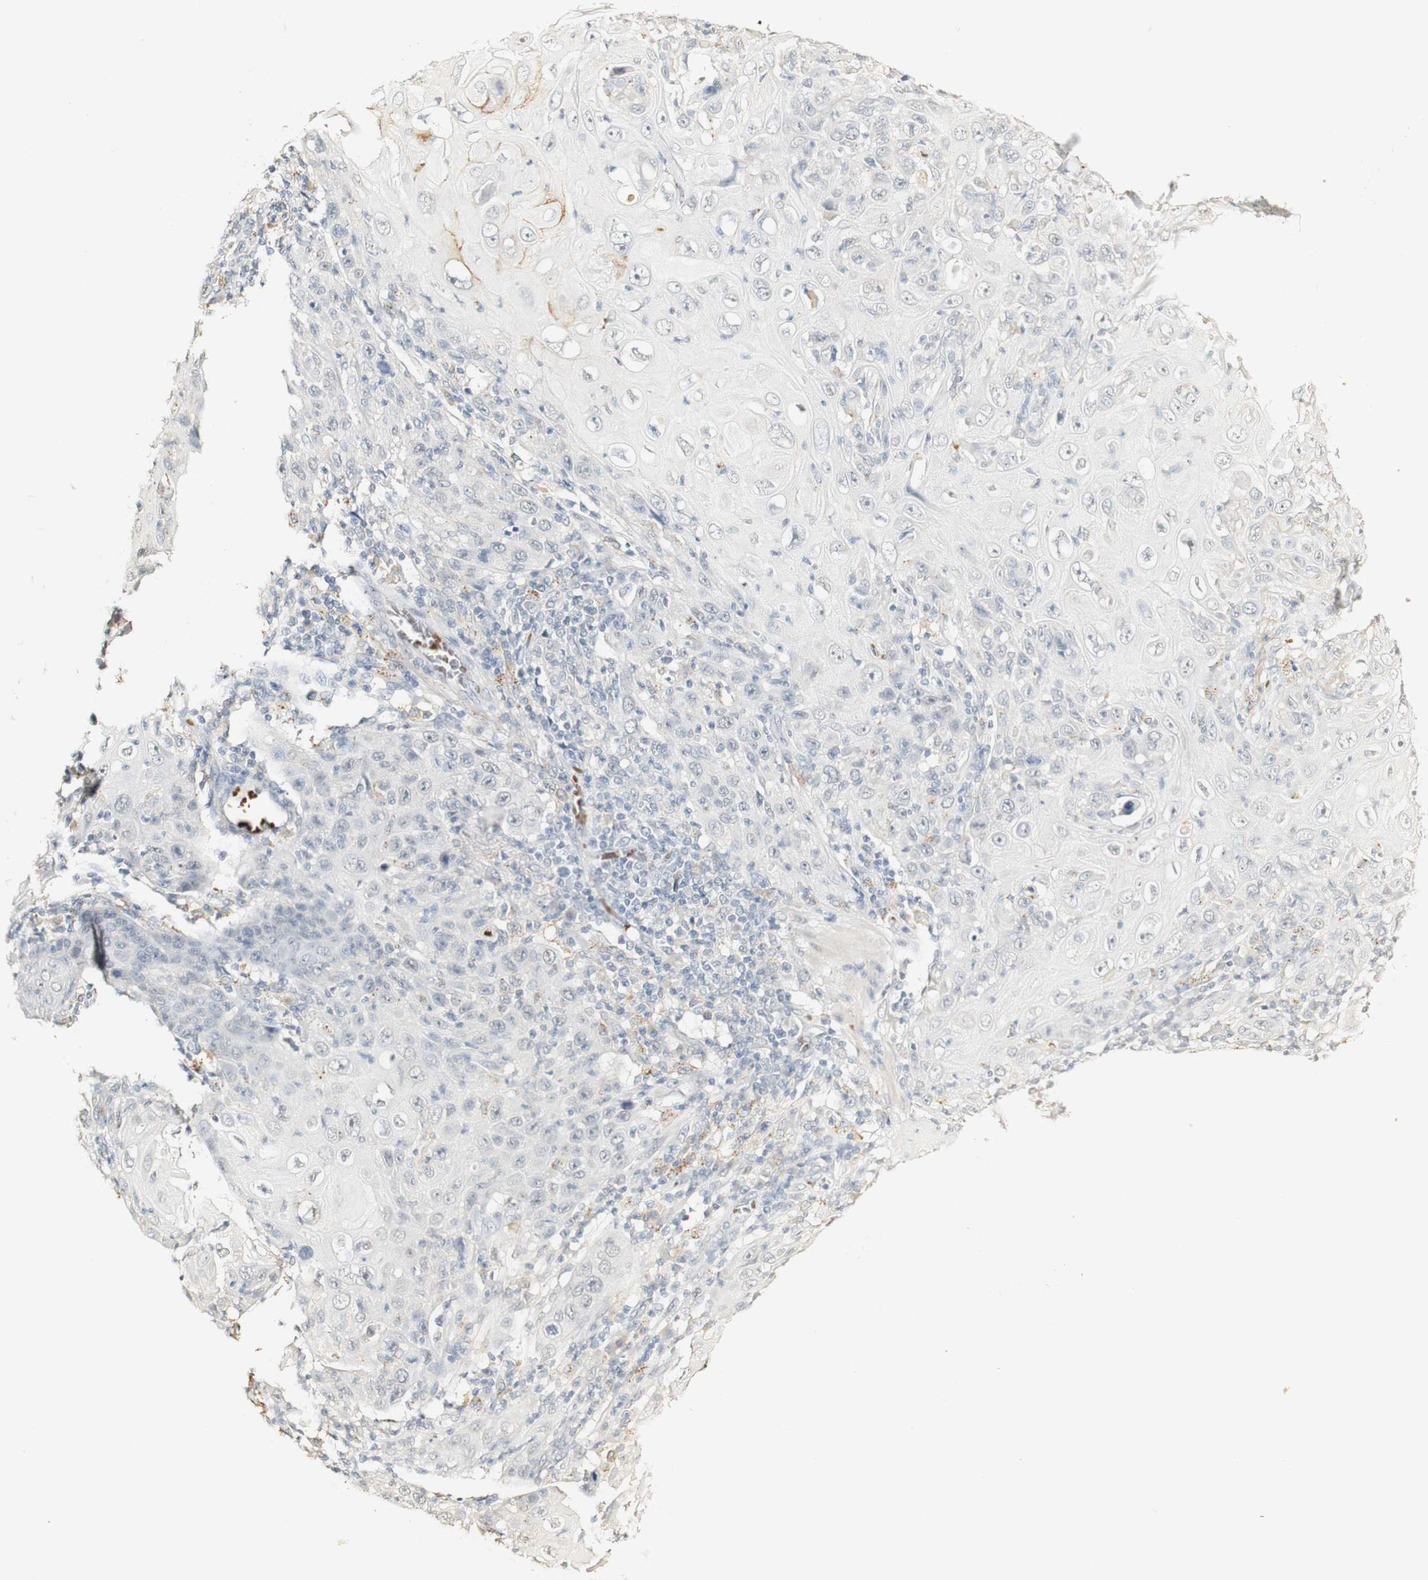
{"staining": {"intensity": "negative", "quantity": "none", "location": "none"}, "tissue": "skin cancer", "cell_type": "Tumor cells", "image_type": "cancer", "snomed": [{"axis": "morphology", "description": "Squamous cell carcinoma, NOS"}, {"axis": "topography", "description": "Skin"}], "caption": "Immunohistochemical staining of squamous cell carcinoma (skin) displays no significant staining in tumor cells.", "gene": "SYT7", "patient": {"sex": "female", "age": 88}}